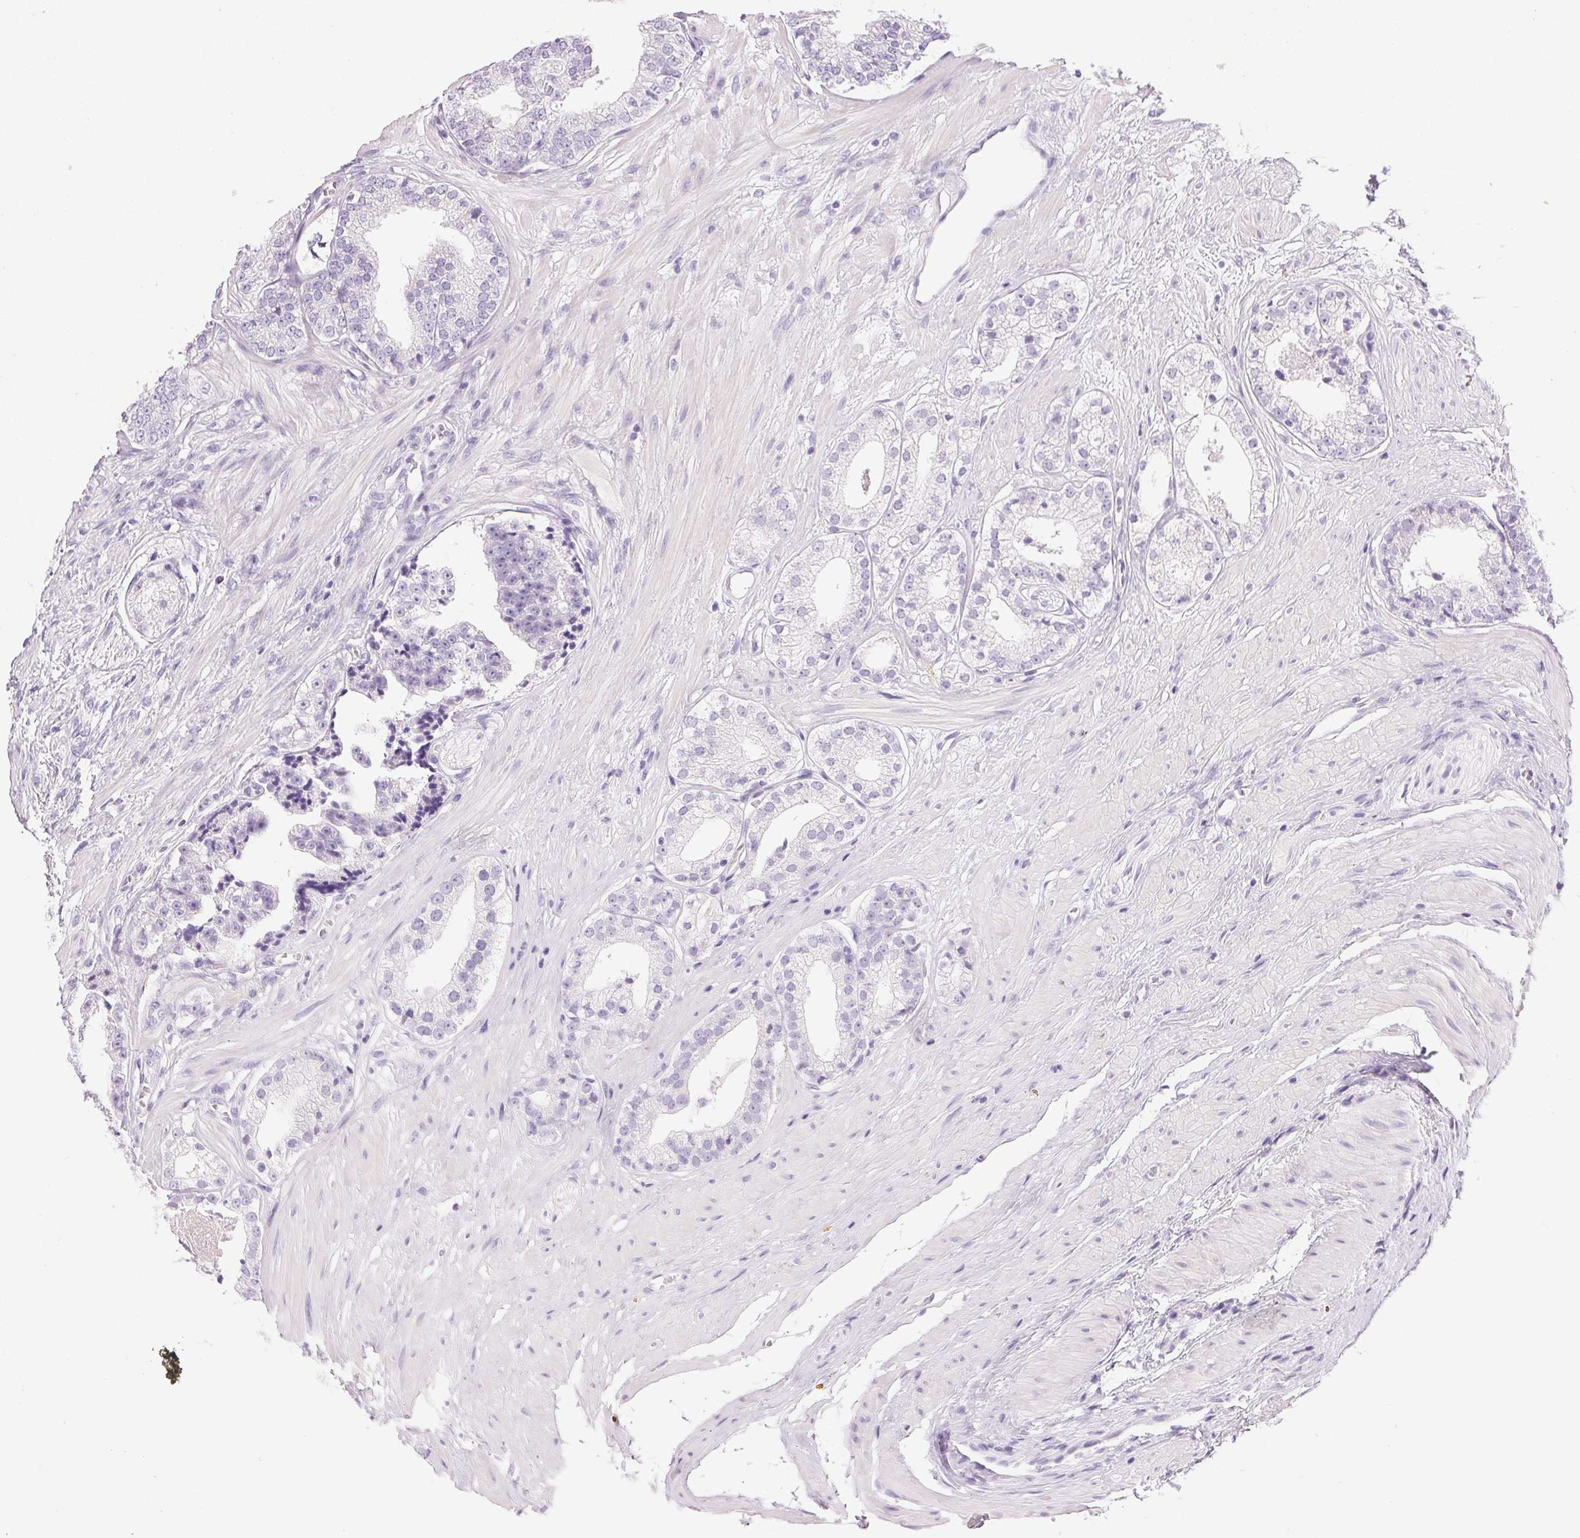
{"staining": {"intensity": "negative", "quantity": "none", "location": "none"}, "tissue": "prostate cancer", "cell_type": "Tumor cells", "image_type": "cancer", "snomed": [{"axis": "morphology", "description": "Adenocarcinoma, Low grade"}, {"axis": "topography", "description": "Prostate"}], "caption": "IHC image of neoplastic tissue: adenocarcinoma (low-grade) (prostate) stained with DAB shows no significant protein expression in tumor cells. (DAB (3,3'-diaminobenzidine) immunohistochemistry (IHC) visualized using brightfield microscopy, high magnification).", "gene": "IGFBP1", "patient": {"sex": "male", "age": 60}}